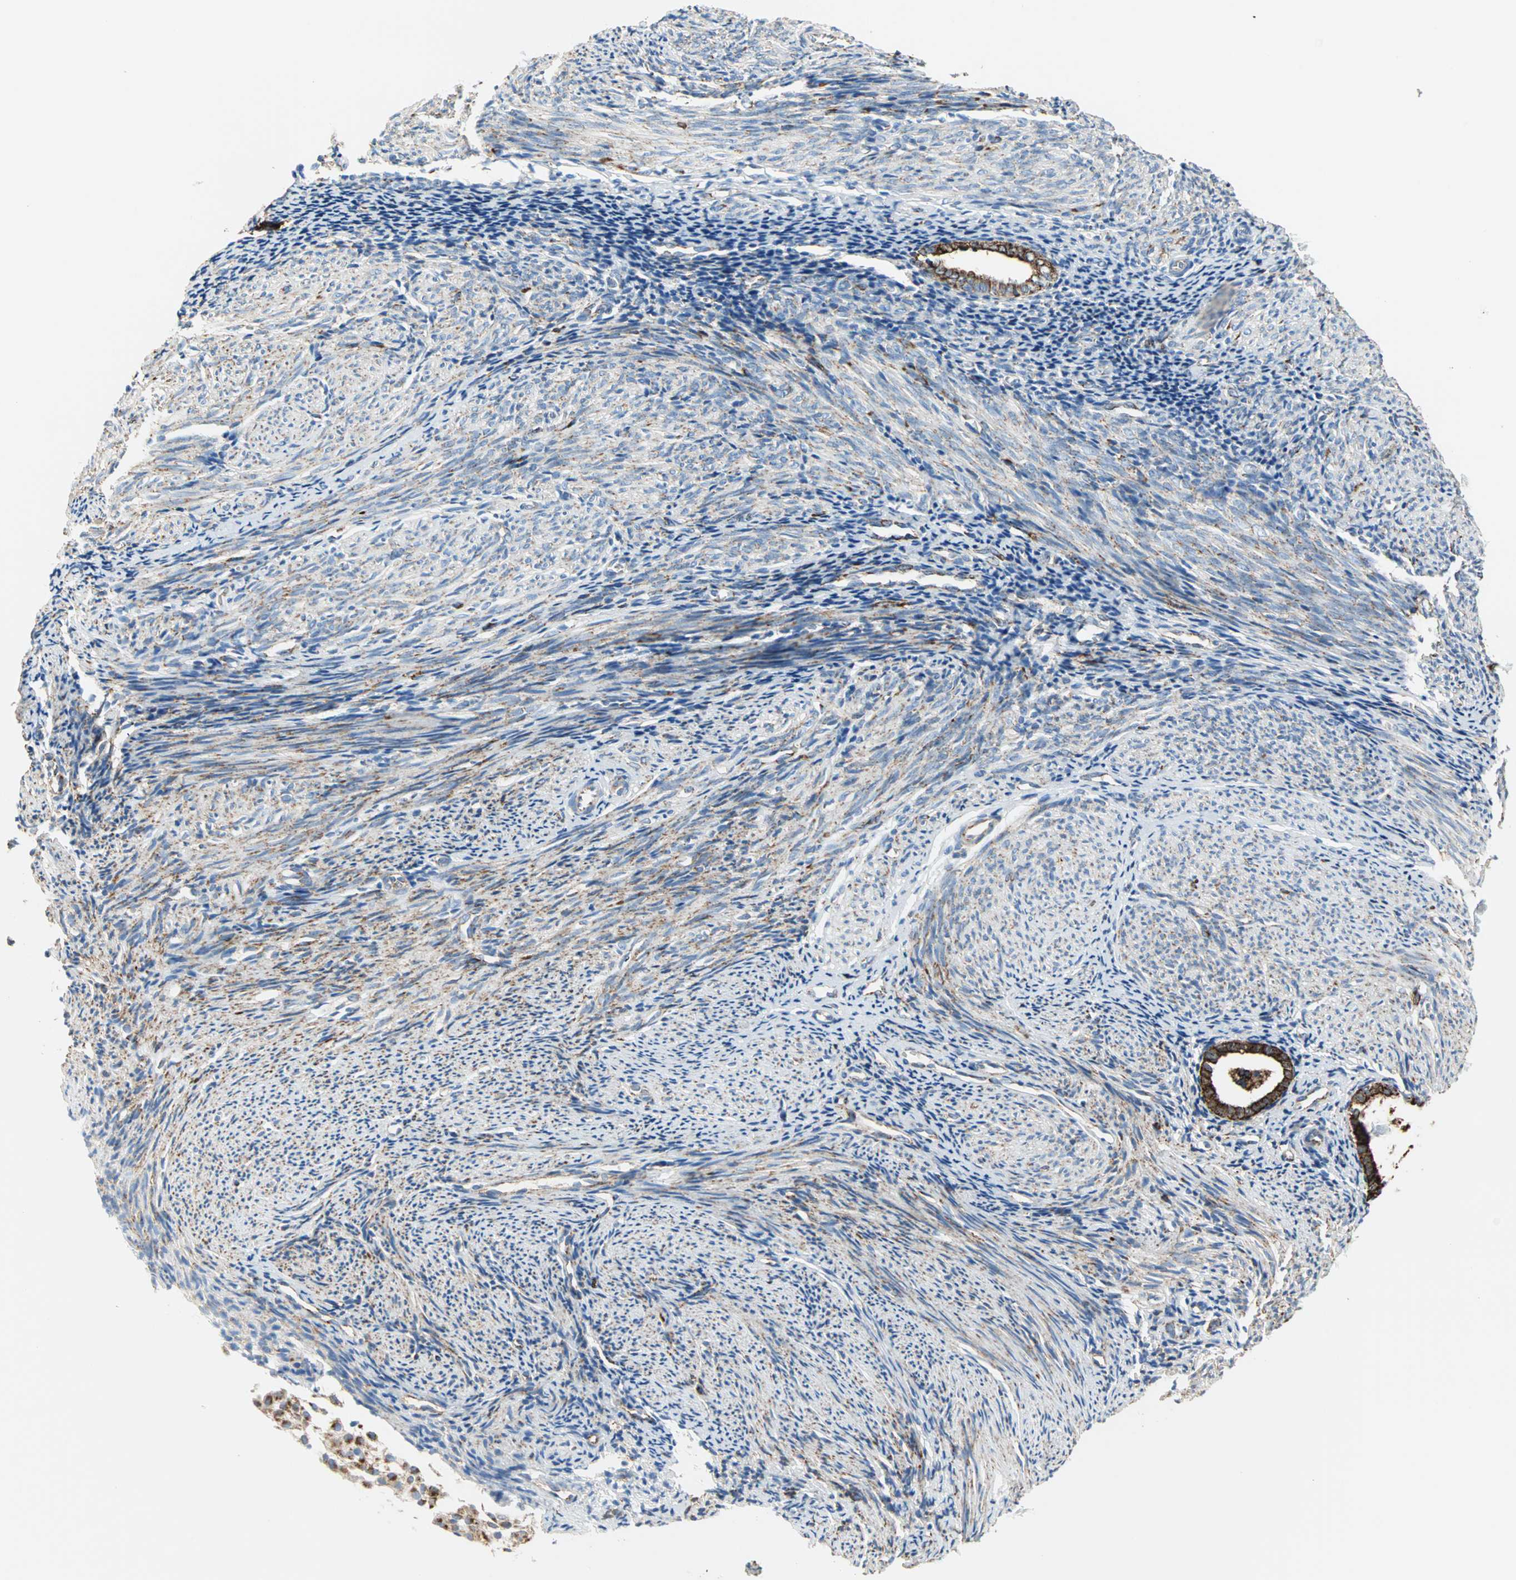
{"staining": {"intensity": "weak", "quantity": "<25%", "location": "cytoplasmic/membranous"}, "tissue": "endometrium", "cell_type": "Cells in endometrial stroma", "image_type": "normal", "snomed": [{"axis": "morphology", "description": "Normal tissue, NOS"}, {"axis": "topography", "description": "Smooth muscle"}, {"axis": "topography", "description": "Endometrium"}], "caption": "Immunohistochemical staining of benign human endometrium displays no significant expression in cells in endometrial stroma. The staining was performed using DAB (3,3'-diaminobenzidine) to visualize the protein expression in brown, while the nuclei were stained in blue with hematoxylin (Magnification: 20x).", "gene": "TST", "patient": {"sex": "female", "age": 57}}